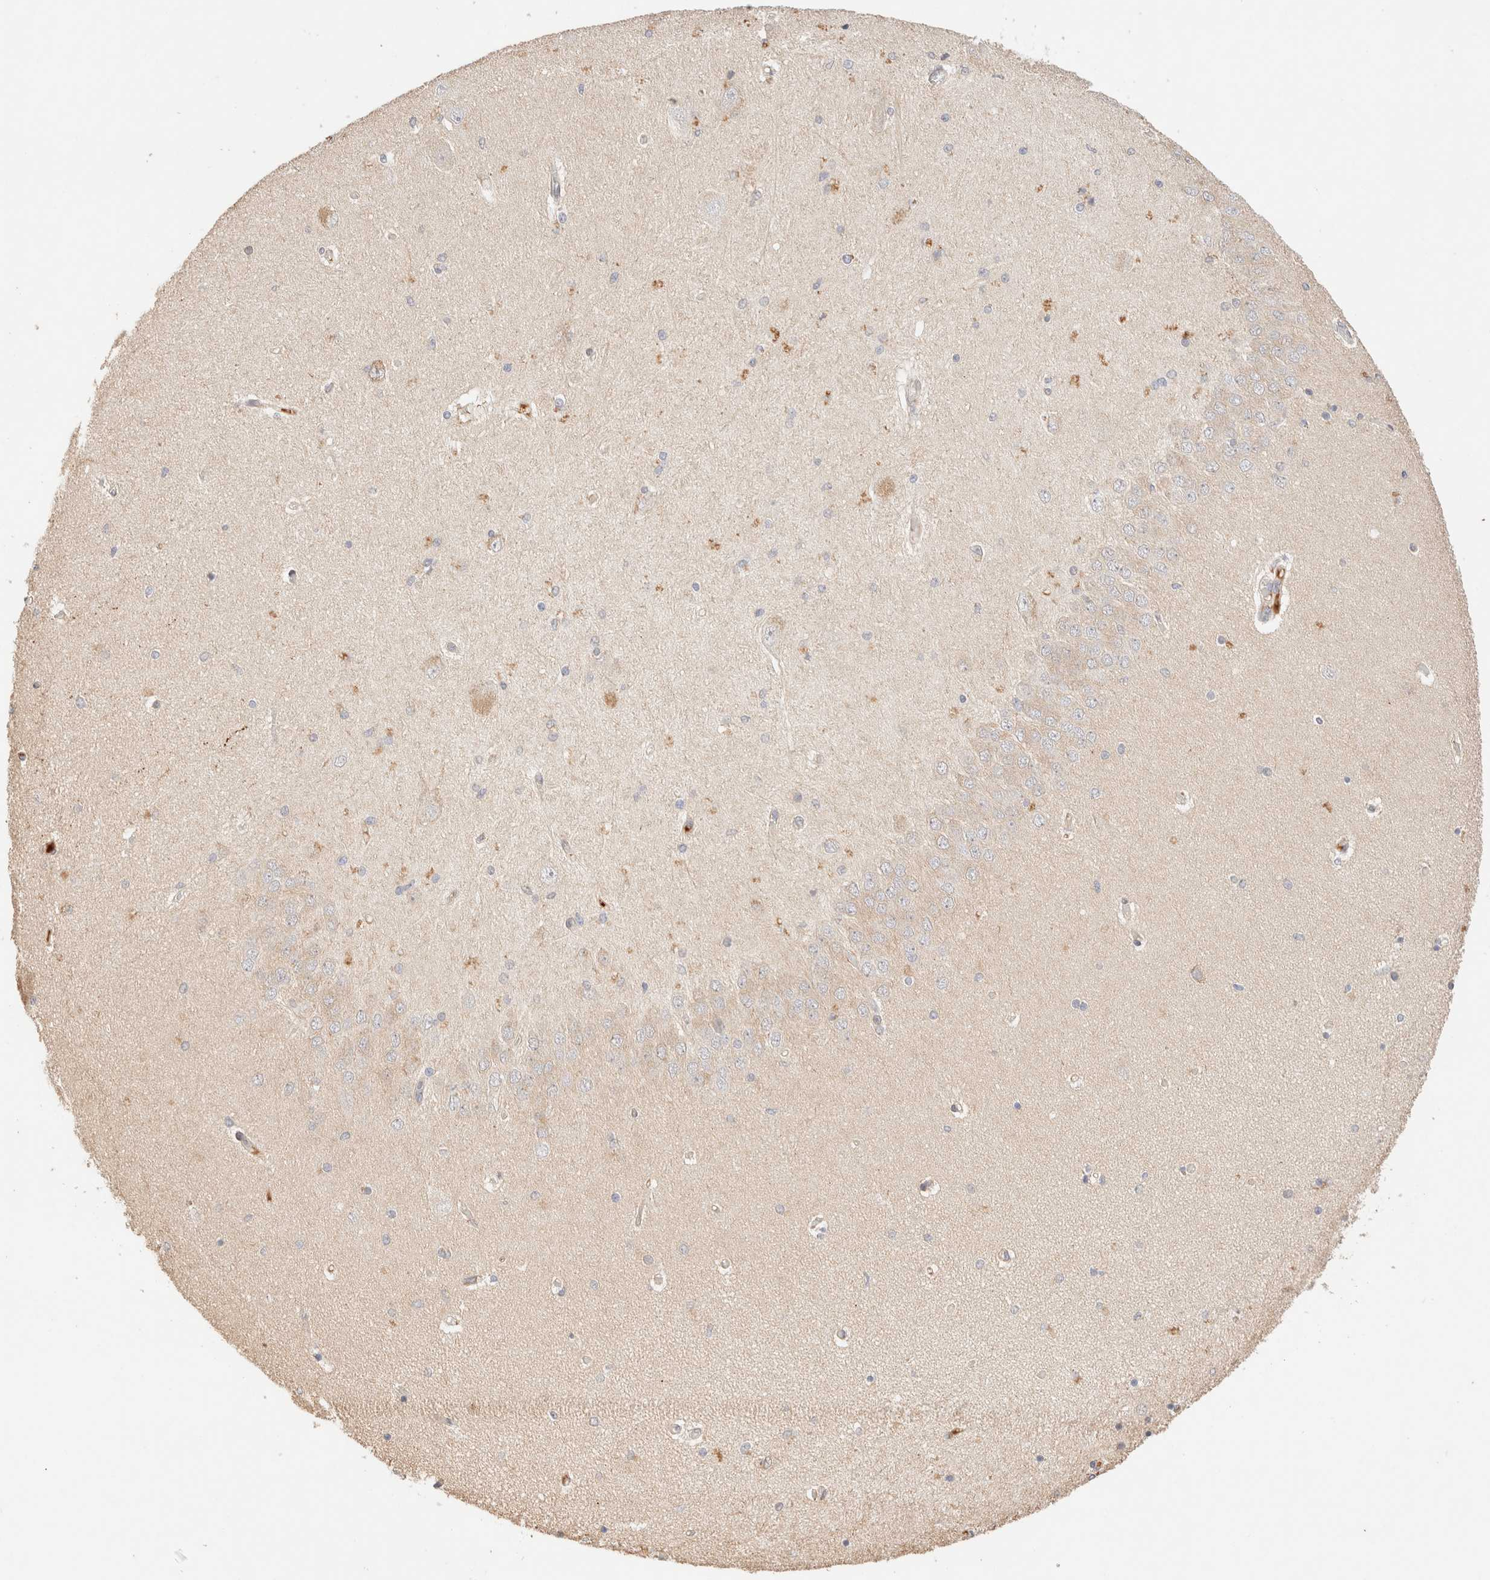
{"staining": {"intensity": "weak", "quantity": "<25%", "location": "cytoplasmic/membranous"}, "tissue": "hippocampus", "cell_type": "Glial cells", "image_type": "normal", "snomed": [{"axis": "morphology", "description": "Normal tissue, NOS"}, {"axis": "topography", "description": "Hippocampus"}], "caption": "Histopathology image shows no significant protein expression in glial cells of normal hippocampus. (Brightfield microscopy of DAB immunohistochemistry (IHC) at high magnification).", "gene": "SNTB1", "patient": {"sex": "female", "age": 54}}